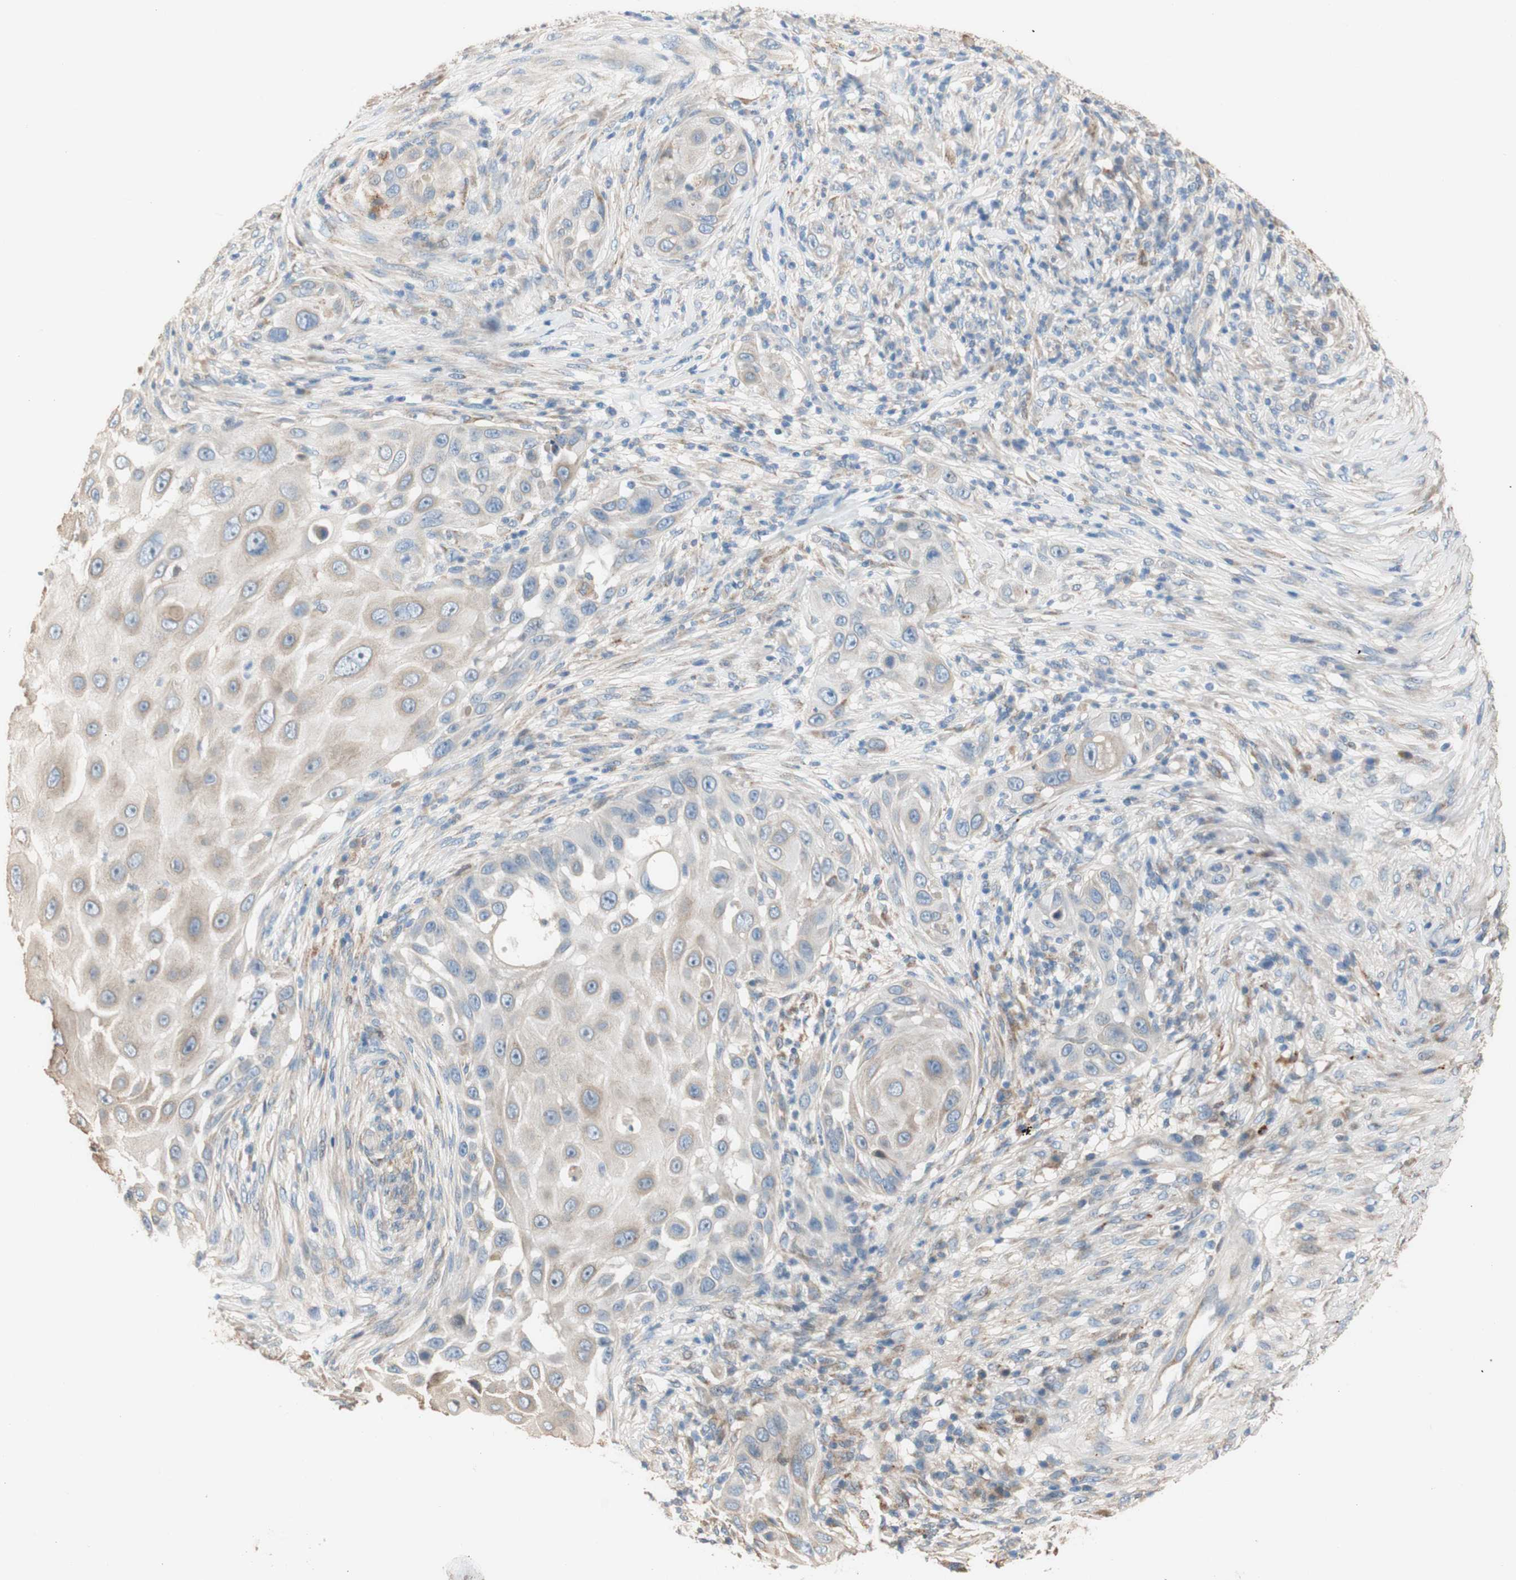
{"staining": {"intensity": "weak", "quantity": ">75%", "location": "cytoplasmic/membranous"}, "tissue": "skin cancer", "cell_type": "Tumor cells", "image_type": "cancer", "snomed": [{"axis": "morphology", "description": "Squamous cell carcinoma, NOS"}, {"axis": "topography", "description": "Skin"}], "caption": "Skin squamous cell carcinoma was stained to show a protein in brown. There is low levels of weak cytoplasmic/membranous staining in about >75% of tumor cells.", "gene": "PTPN21", "patient": {"sex": "female", "age": 44}}